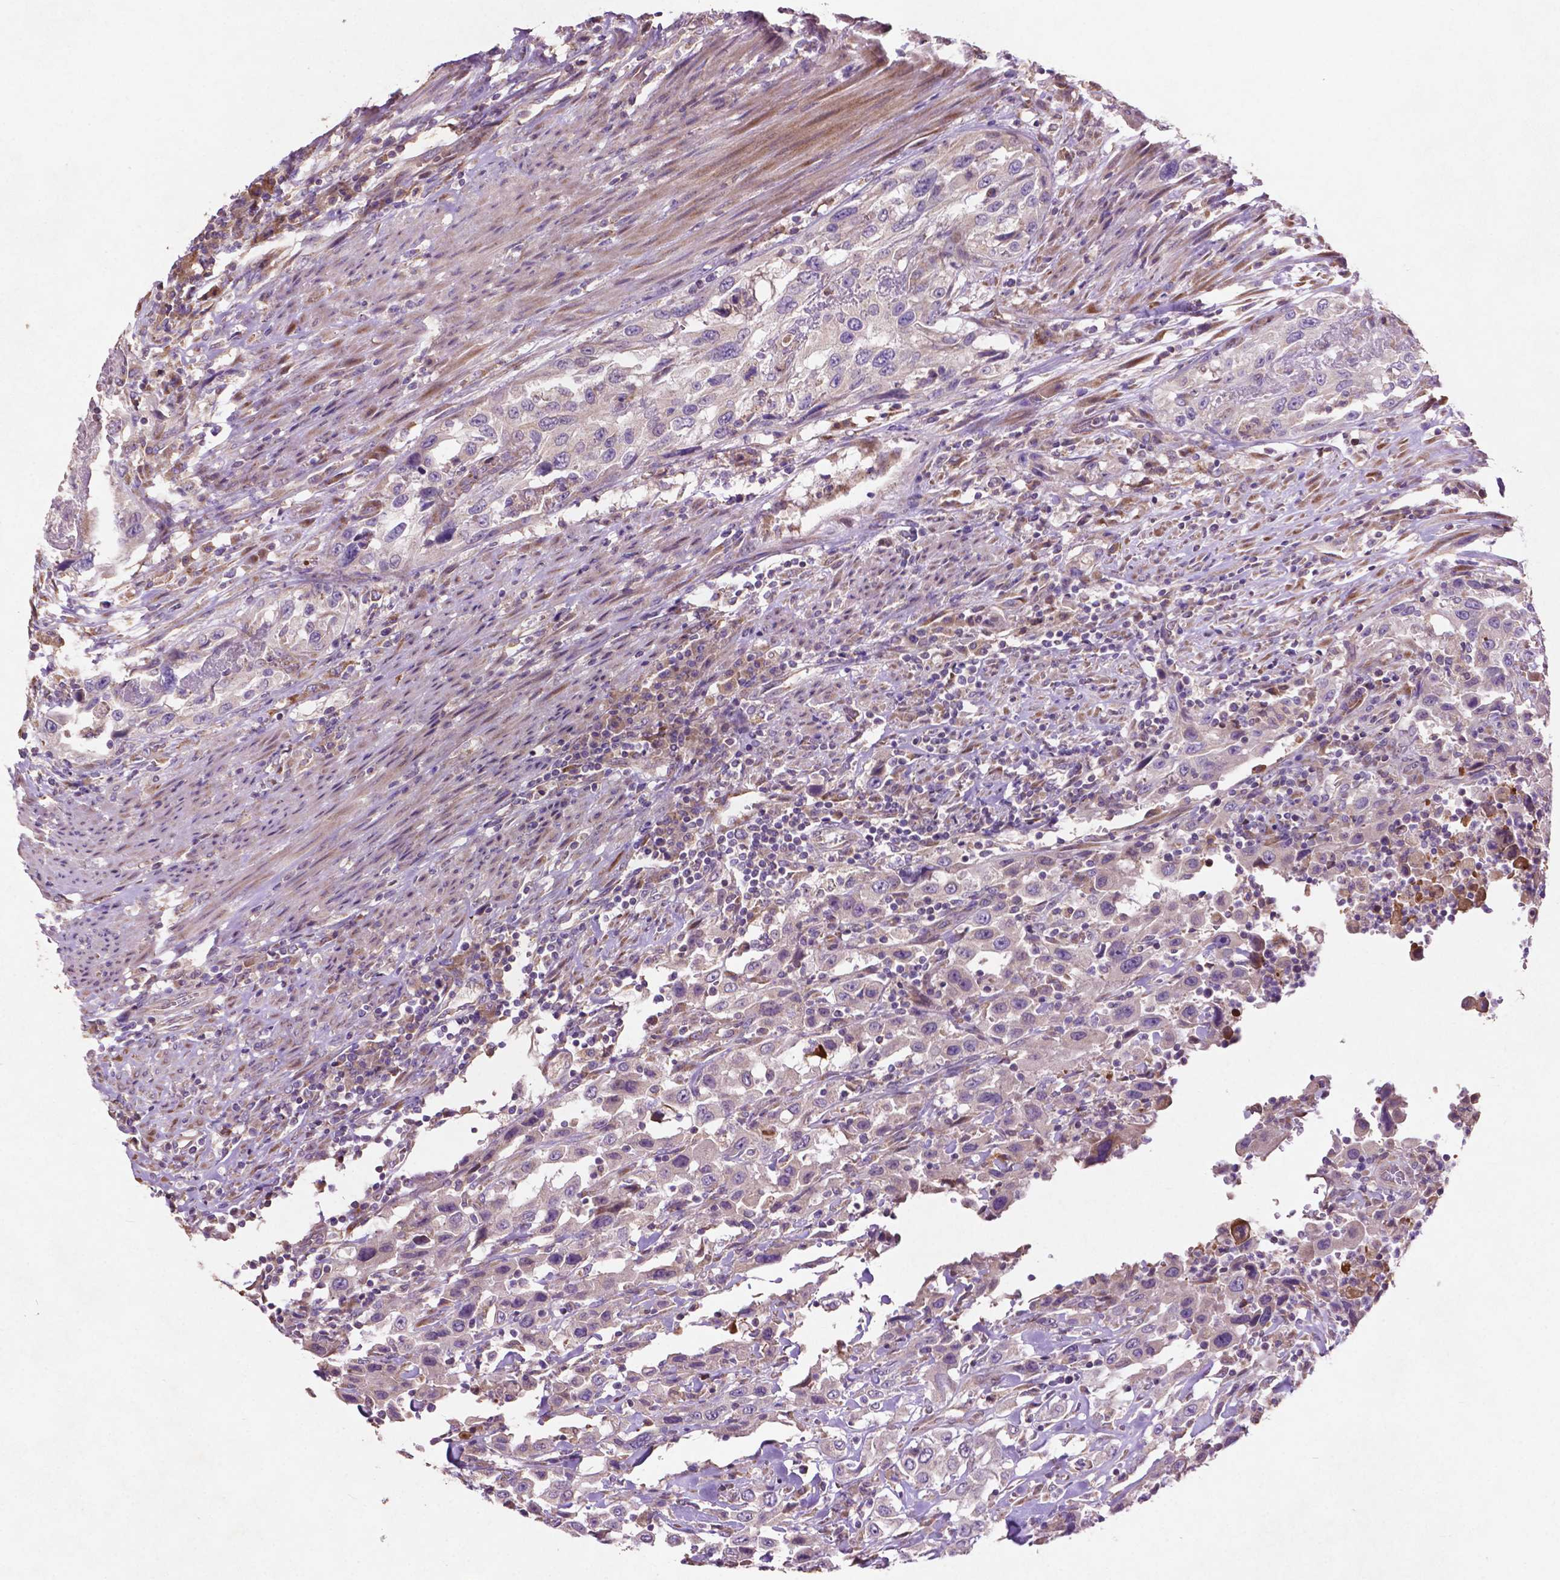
{"staining": {"intensity": "negative", "quantity": "none", "location": "none"}, "tissue": "urothelial cancer", "cell_type": "Tumor cells", "image_type": "cancer", "snomed": [{"axis": "morphology", "description": "Urothelial carcinoma, High grade"}, {"axis": "topography", "description": "Urinary bladder"}], "caption": "Immunohistochemical staining of urothelial cancer displays no significant staining in tumor cells.", "gene": "MBTPS1", "patient": {"sex": "male", "age": 61}}